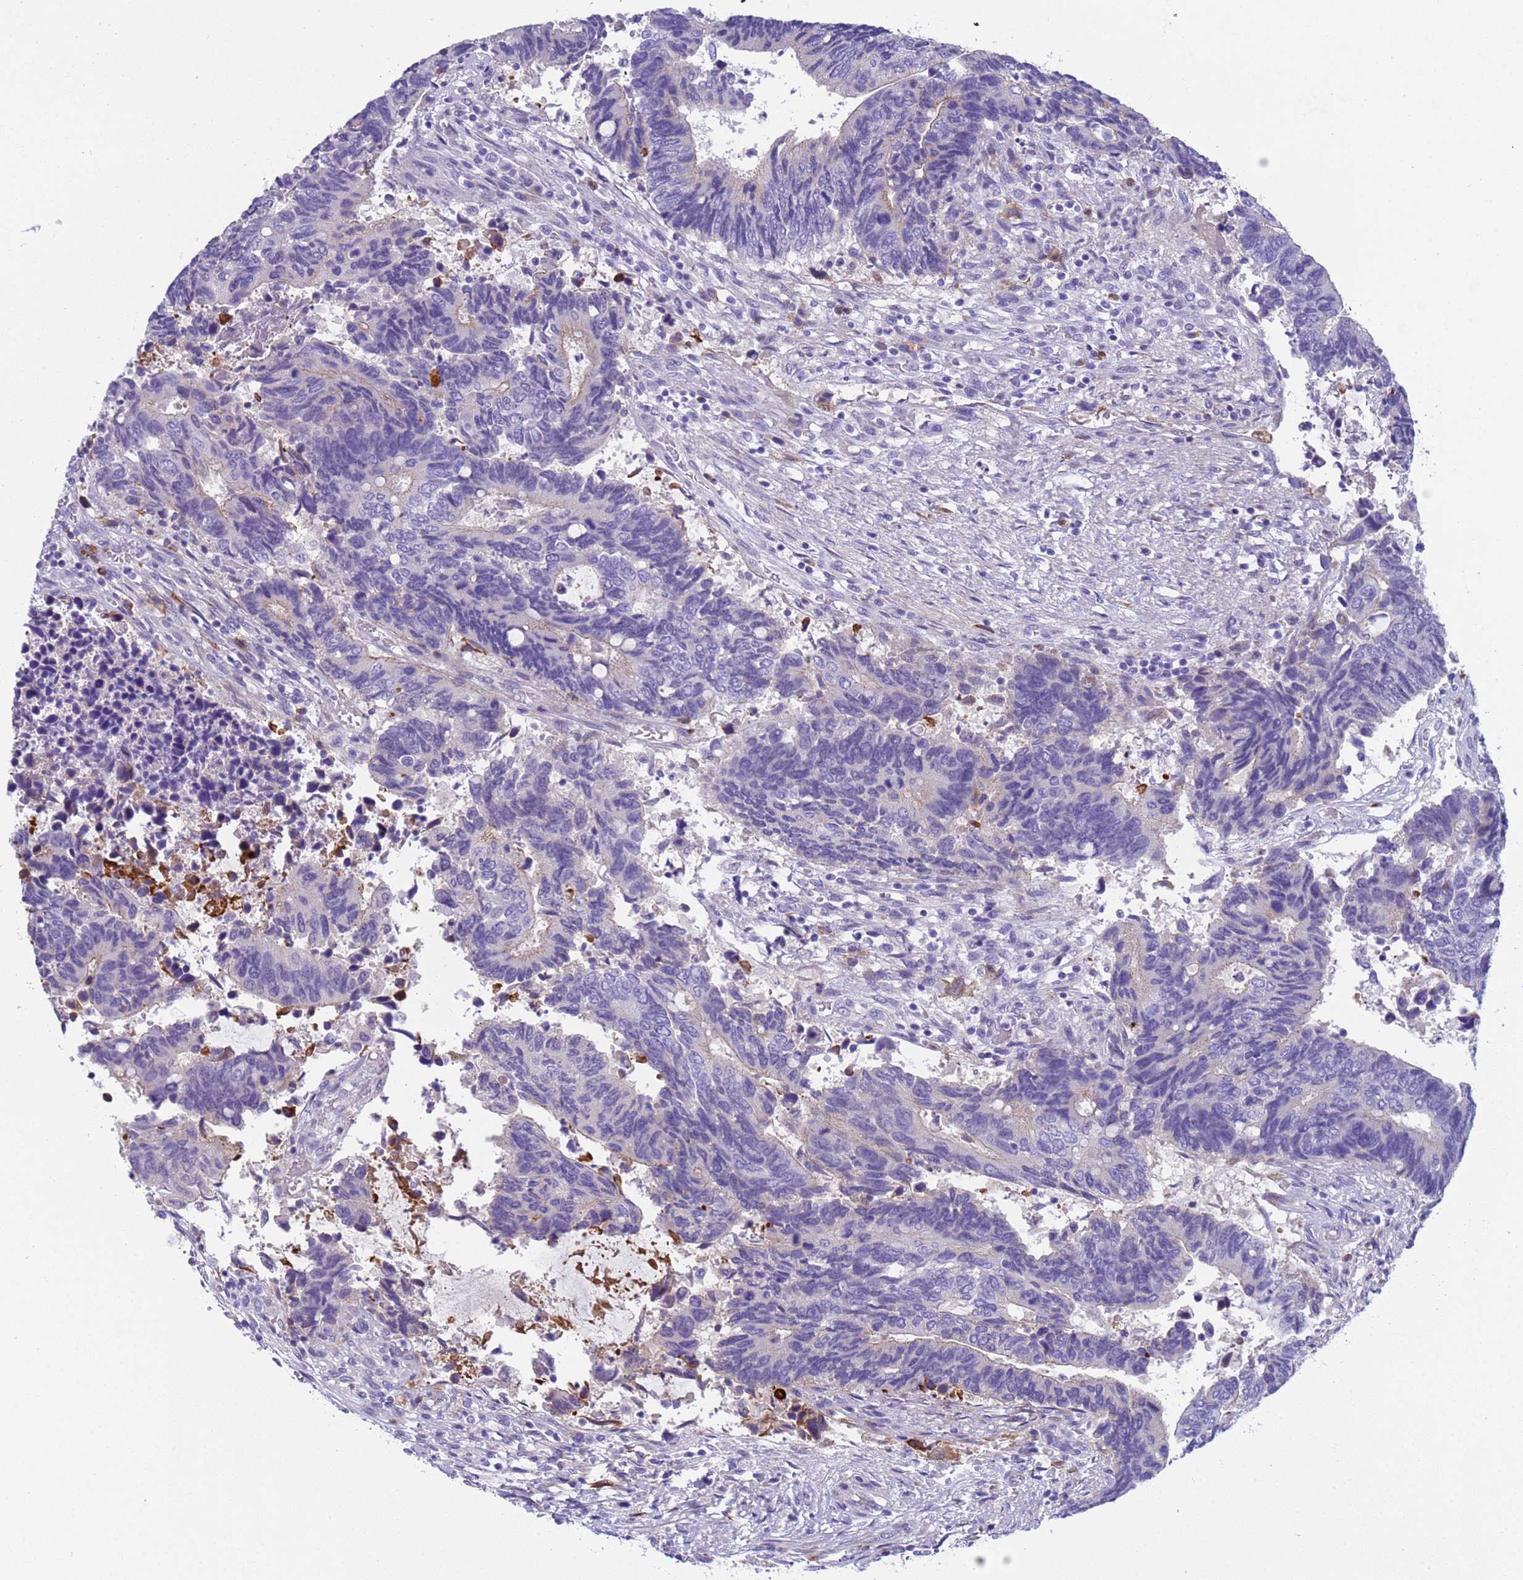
{"staining": {"intensity": "negative", "quantity": "none", "location": "none"}, "tissue": "colorectal cancer", "cell_type": "Tumor cells", "image_type": "cancer", "snomed": [{"axis": "morphology", "description": "Adenocarcinoma, NOS"}, {"axis": "topography", "description": "Colon"}], "caption": "Immunohistochemistry photomicrograph of human colorectal cancer (adenocarcinoma) stained for a protein (brown), which shows no positivity in tumor cells.", "gene": "C4orf46", "patient": {"sex": "male", "age": 87}}